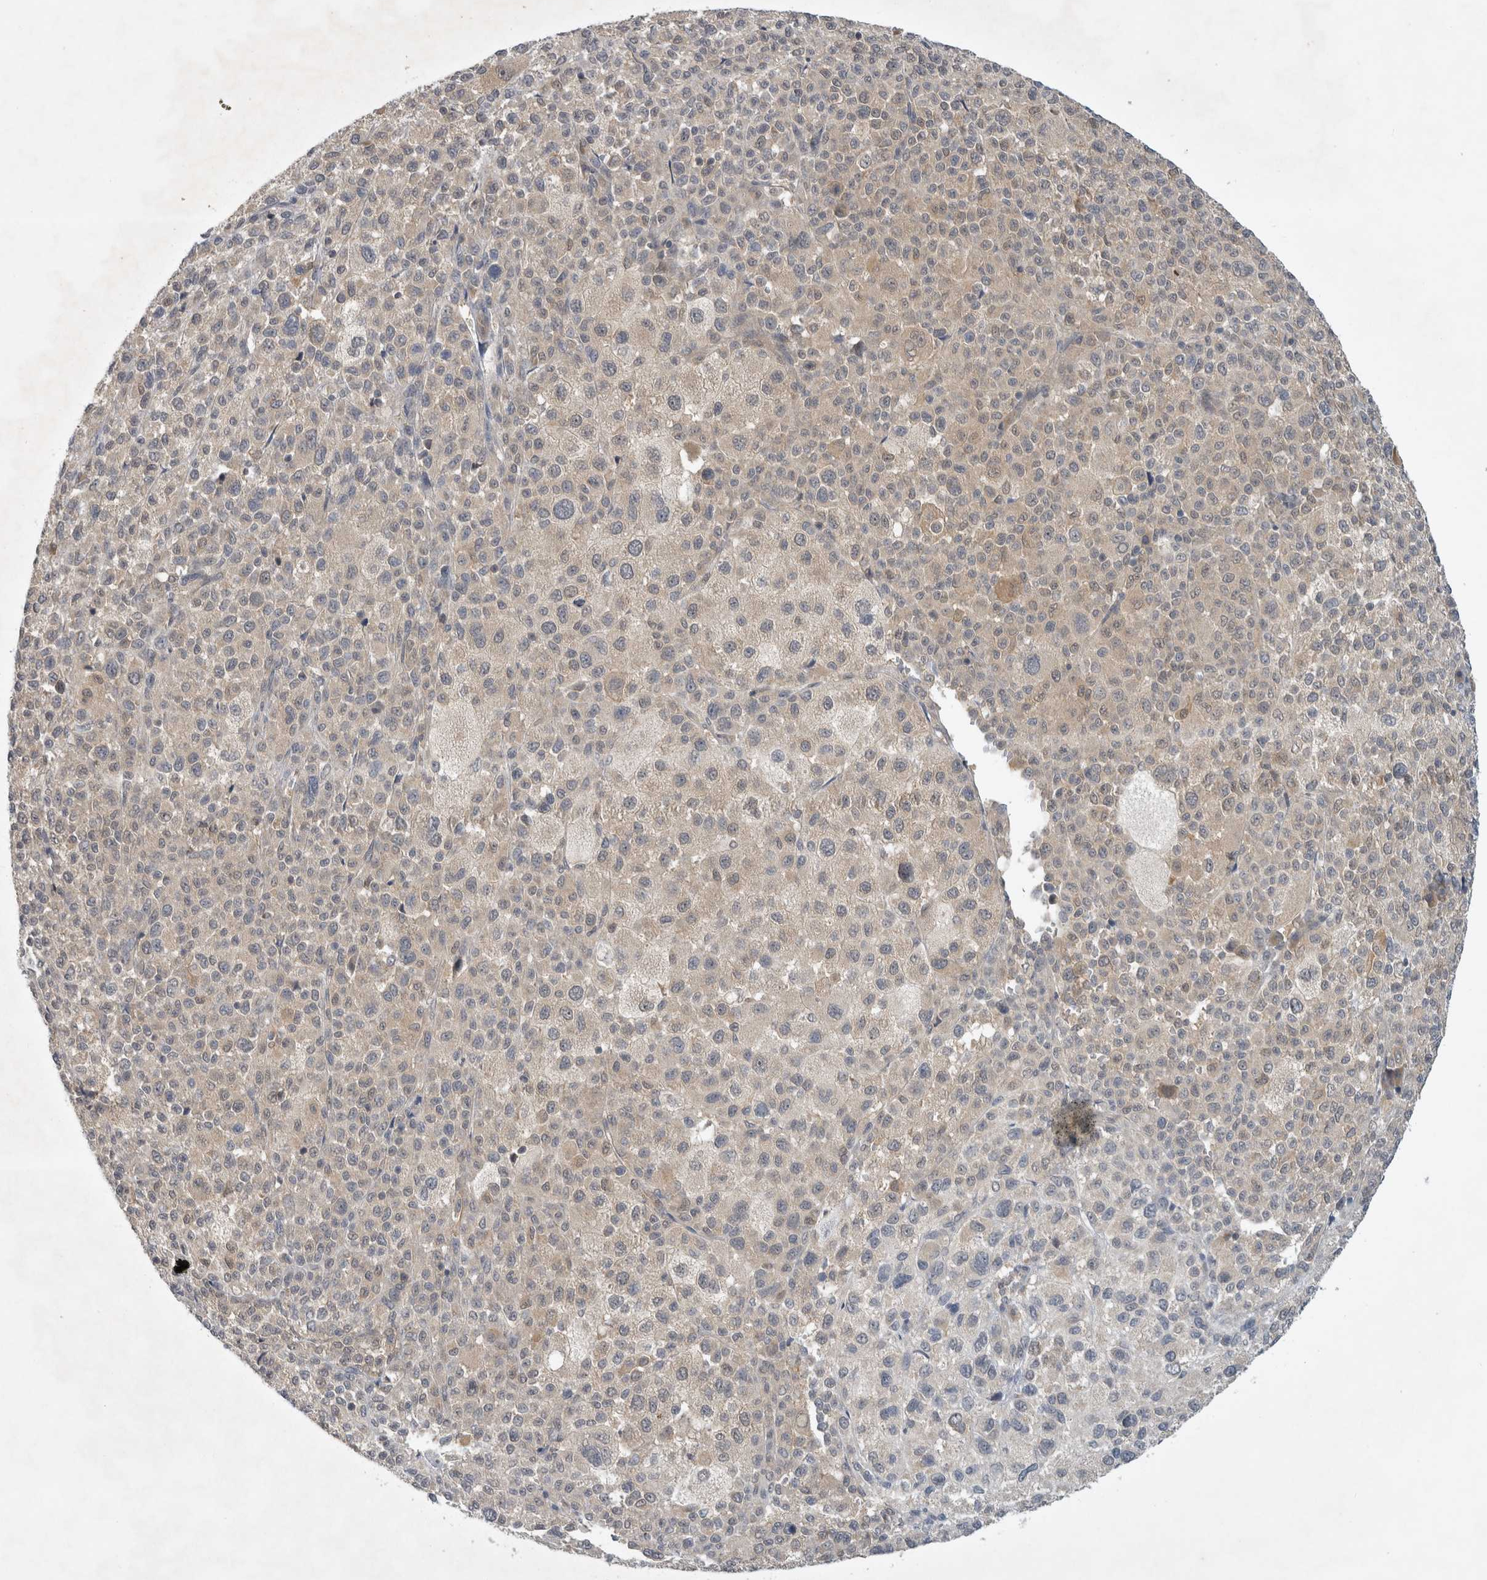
{"staining": {"intensity": "weak", "quantity": "25%-75%", "location": "cytoplasmic/membranous"}, "tissue": "melanoma", "cell_type": "Tumor cells", "image_type": "cancer", "snomed": [{"axis": "morphology", "description": "Malignant melanoma, Metastatic site"}, {"axis": "topography", "description": "Skin"}], "caption": "Tumor cells exhibit low levels of weak cytoplasmic/membranous expression in approximately 25%-75% of cells in human malignant melanoma (metastatic site).", "gene": "AASDHPPT", "patient": {"sex": "female", "age": 74}}